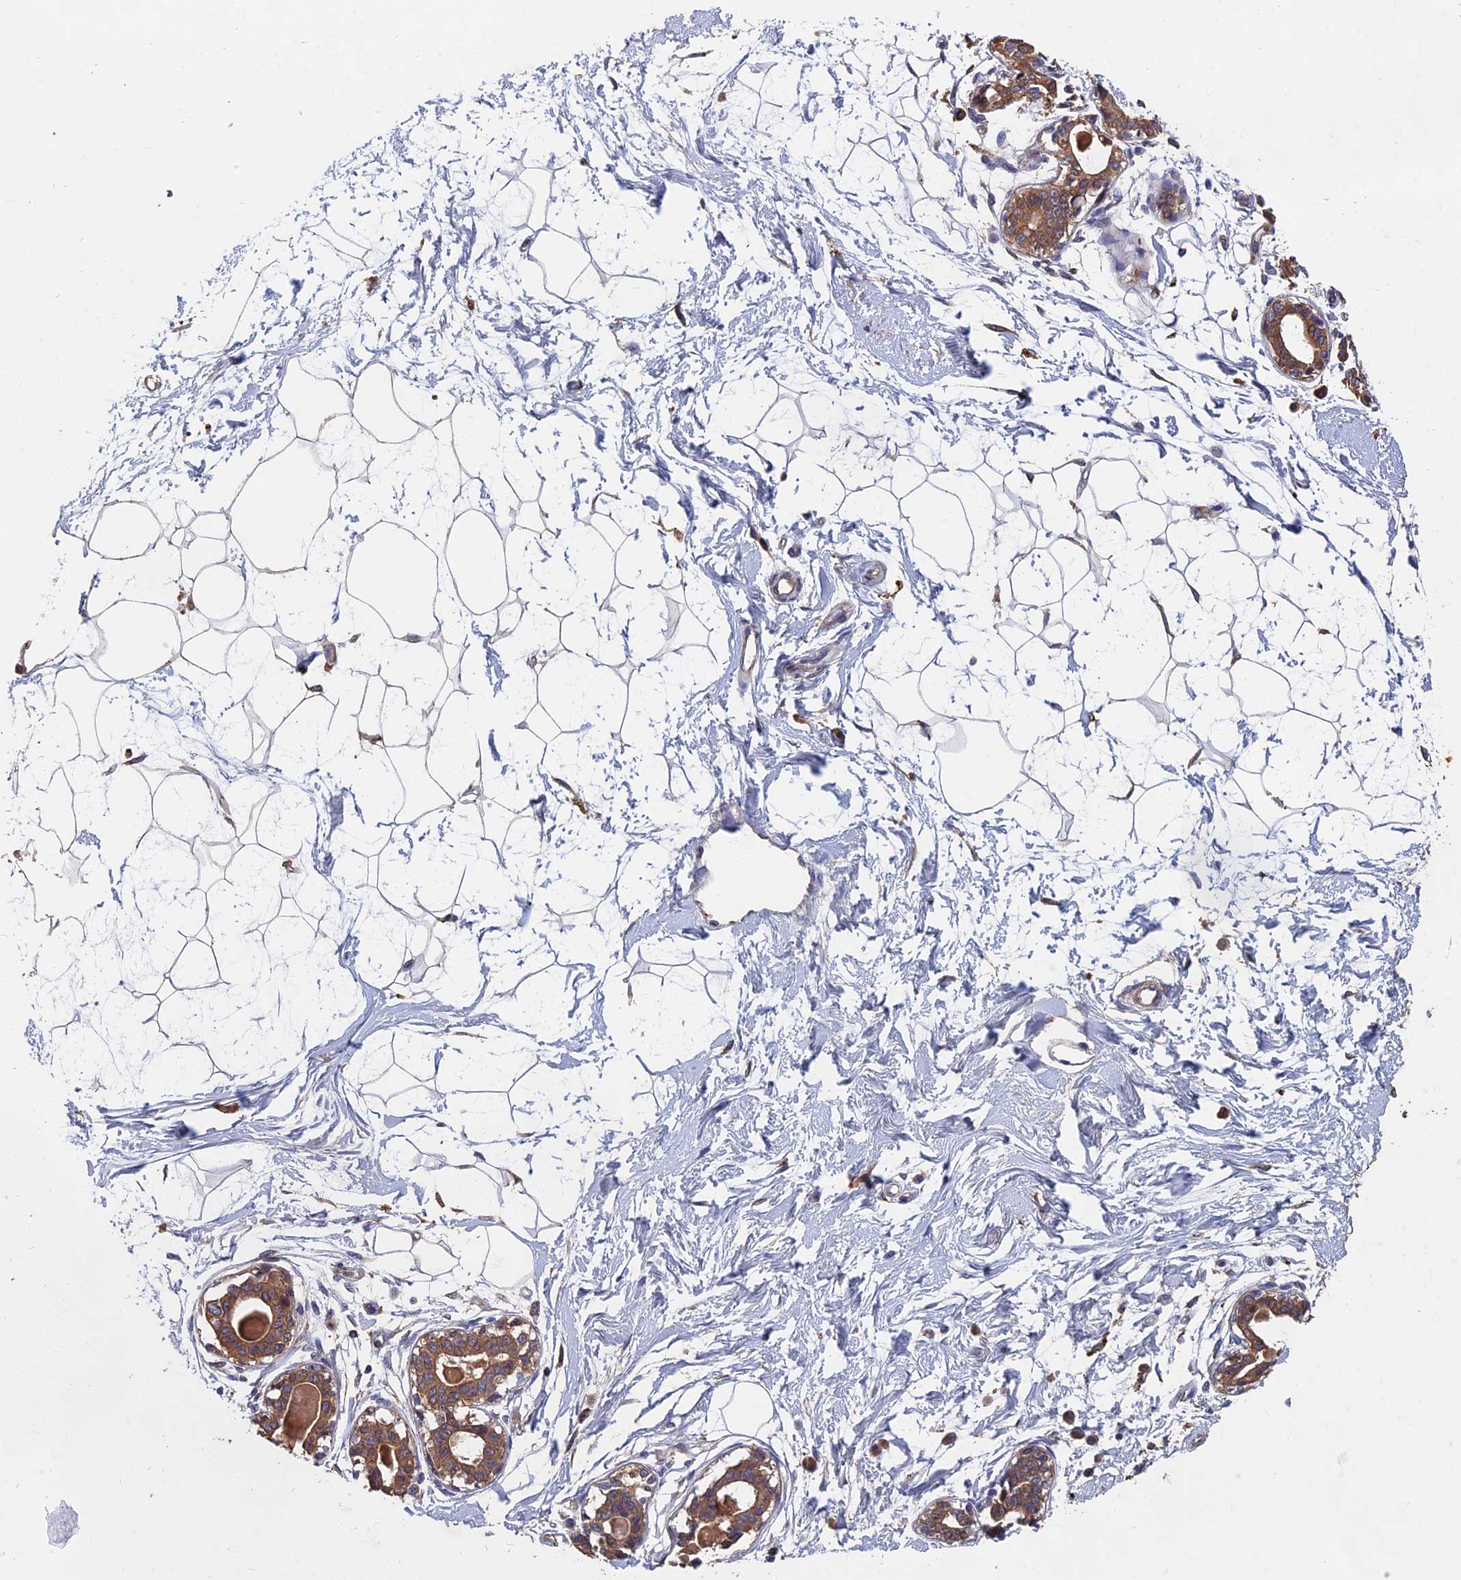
{"staining": {"intensity": "negative", "quantity": "none", "location": "none"}, "tissue": "breast", "cell_type": "Adipocytes", "image_type": "normal", "snomed": [{"axis": "morphology", "description": "Normal tissue, NOS"}, {"axis": "topography", "description": "Breast"}], "caption": "There is no significant staining in adipocytes of breast. (DAB immunohistochemistry (IHC) with hematoxylin counter stain).", "gene": "SLC33A1", "patient": {"sex": "female", "age": 45}}